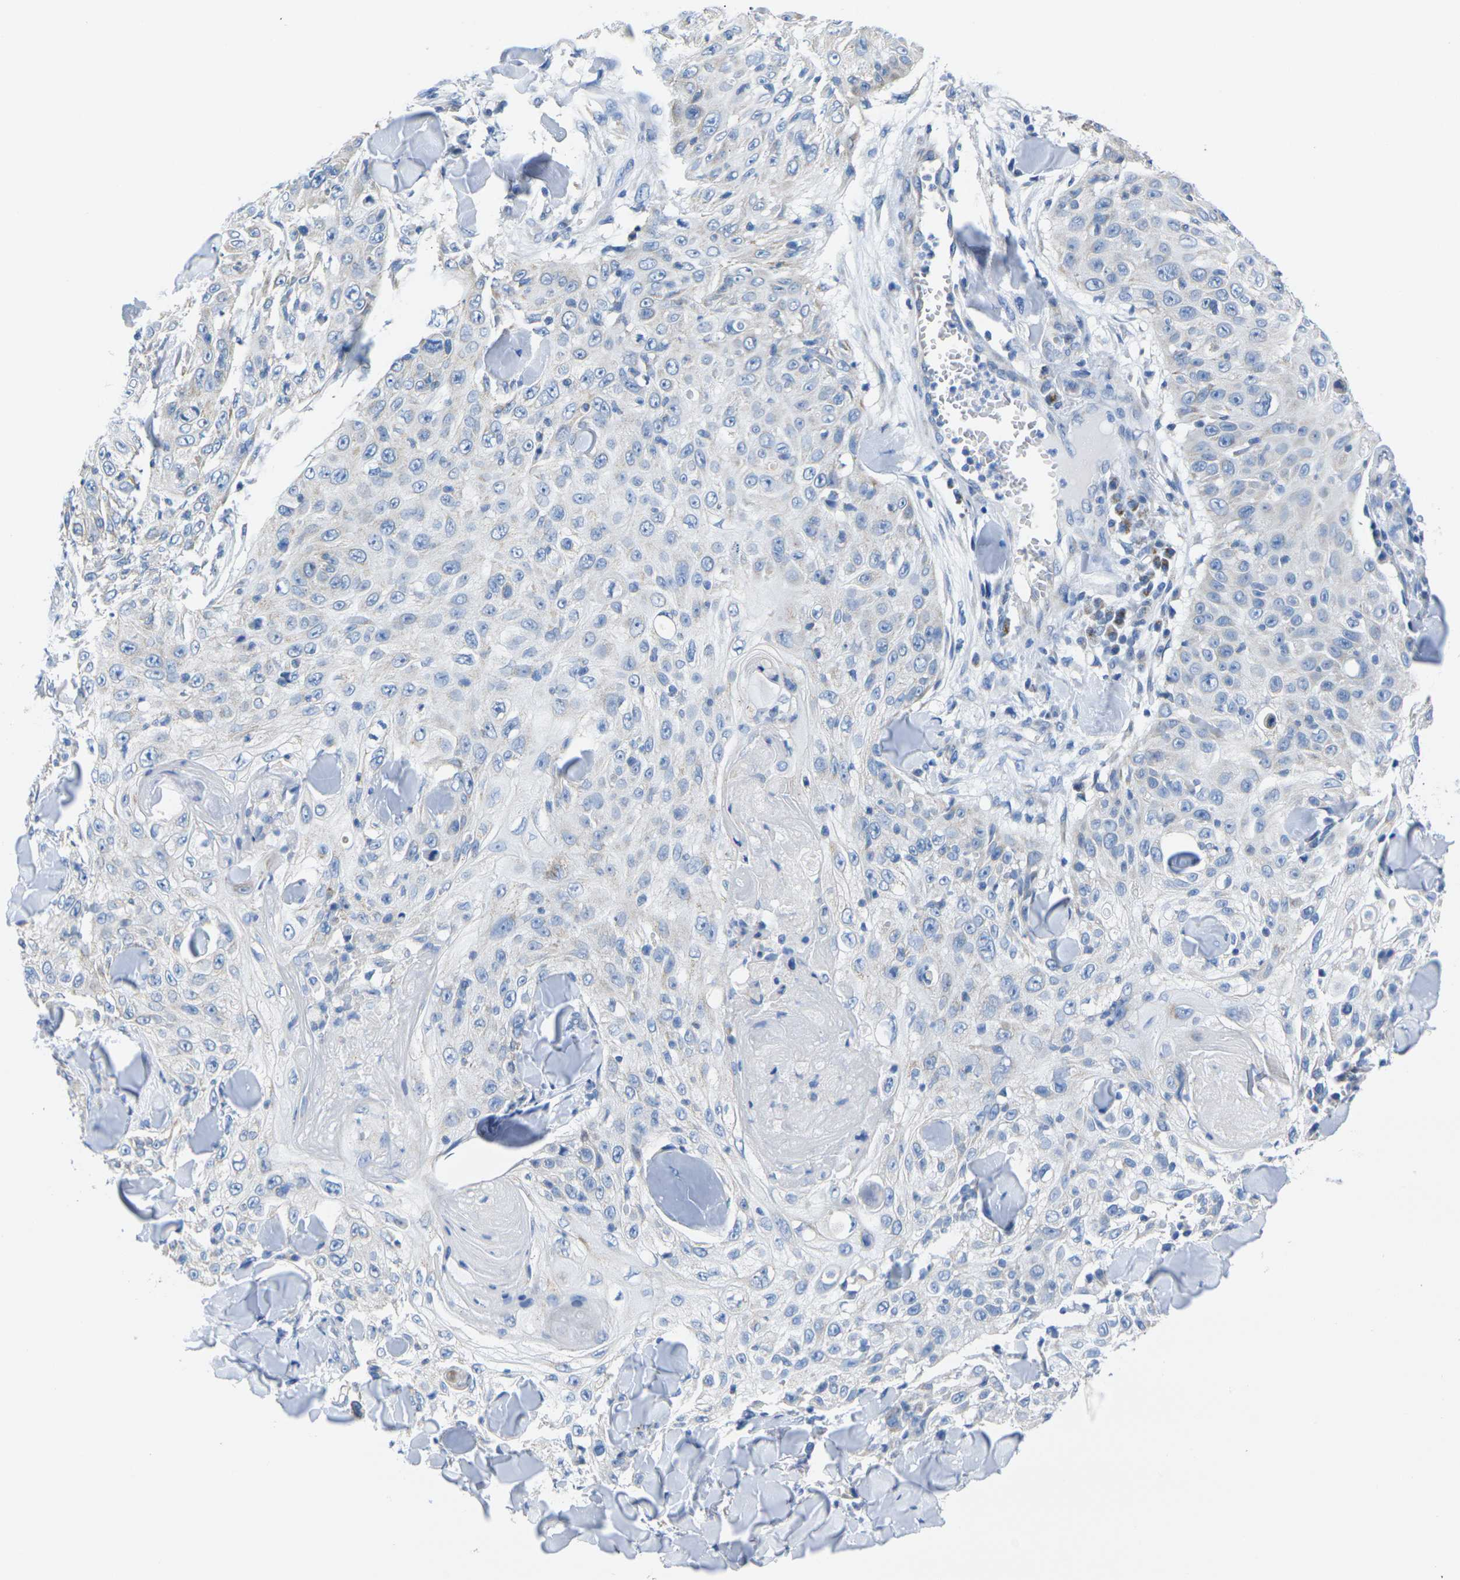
{"staining": {"intensity": "negative", "quantity": "none", "location": "none"}, "tissue": "skin cancer", "cell_type": "Tumor cells", "image_type": "cancer", "snomed": [{"axis": "morphology", "description": "Squamous cell carcinoma, NOS"}, {"axis": "topography", "description": "Skin"}], "caption": "This is a photomicrograph of IHC staining of skin cancer, which shows no staining in tumor cells.", "gene": "TMEM204", "patient": {"sex": "male", "age": 86}}